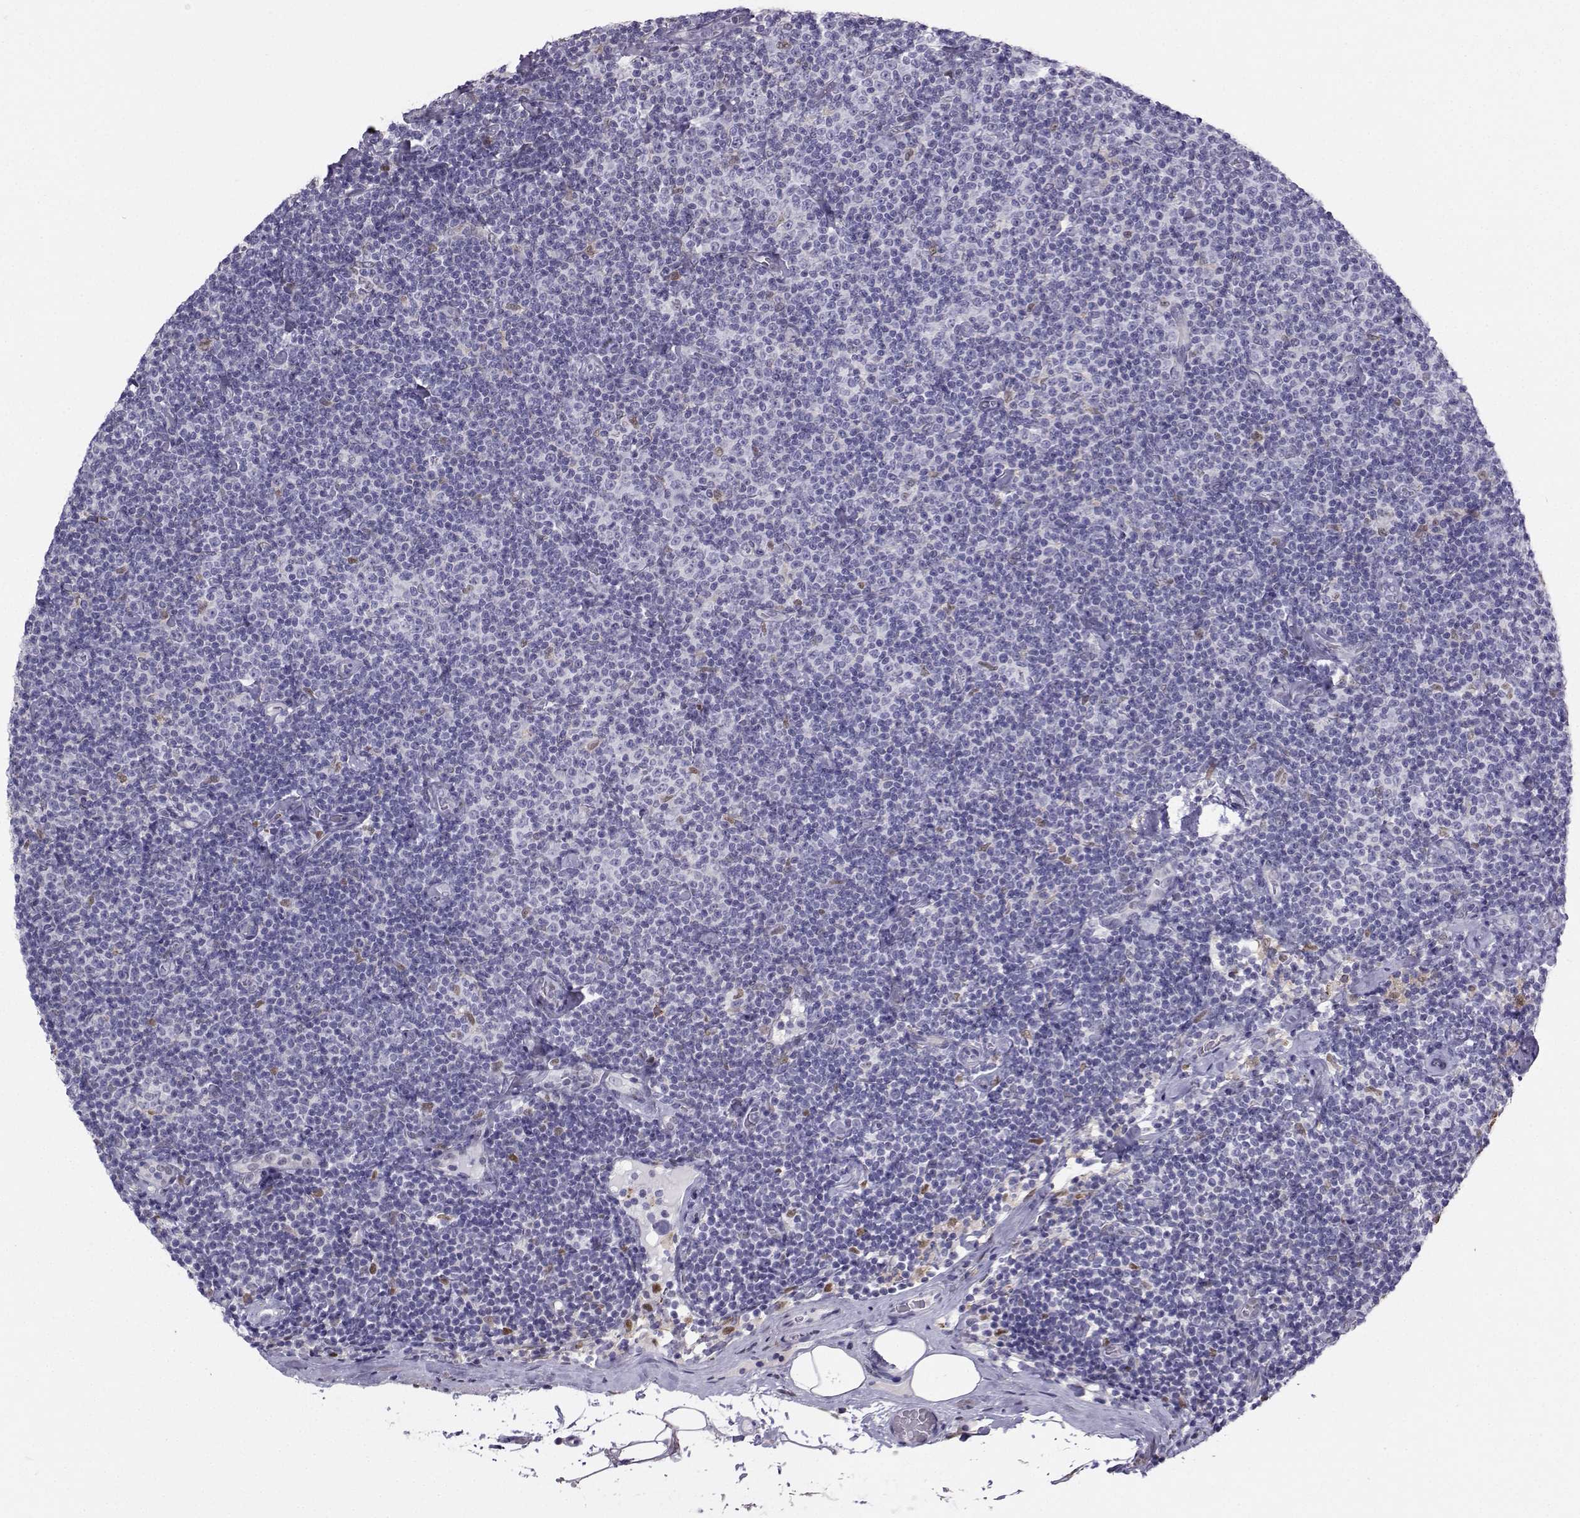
{"staining": {"intensity": "negative", "quantity": "none", "location": "none"}, "tissue": "lymphoma", "cell_type": "Tumor cells", "image_type": "cancer", "snomed": [{"axis": "morphology", "description": "Malignant lymphoma, non-Hodgkin's type, Low grade"}, {"axis": "topography", "description": "Lymph node"}], "caption": "An immunohistochemistry image of malignant lymphoma, non-Hodgkin's type (low-grade) is shown. There is no staining in tumor cells of malignant lymphoma, non-Hodgkin's type (low-grade).", "gene": "DCLK3", "patient": {"sex": "male", "age": 81}}